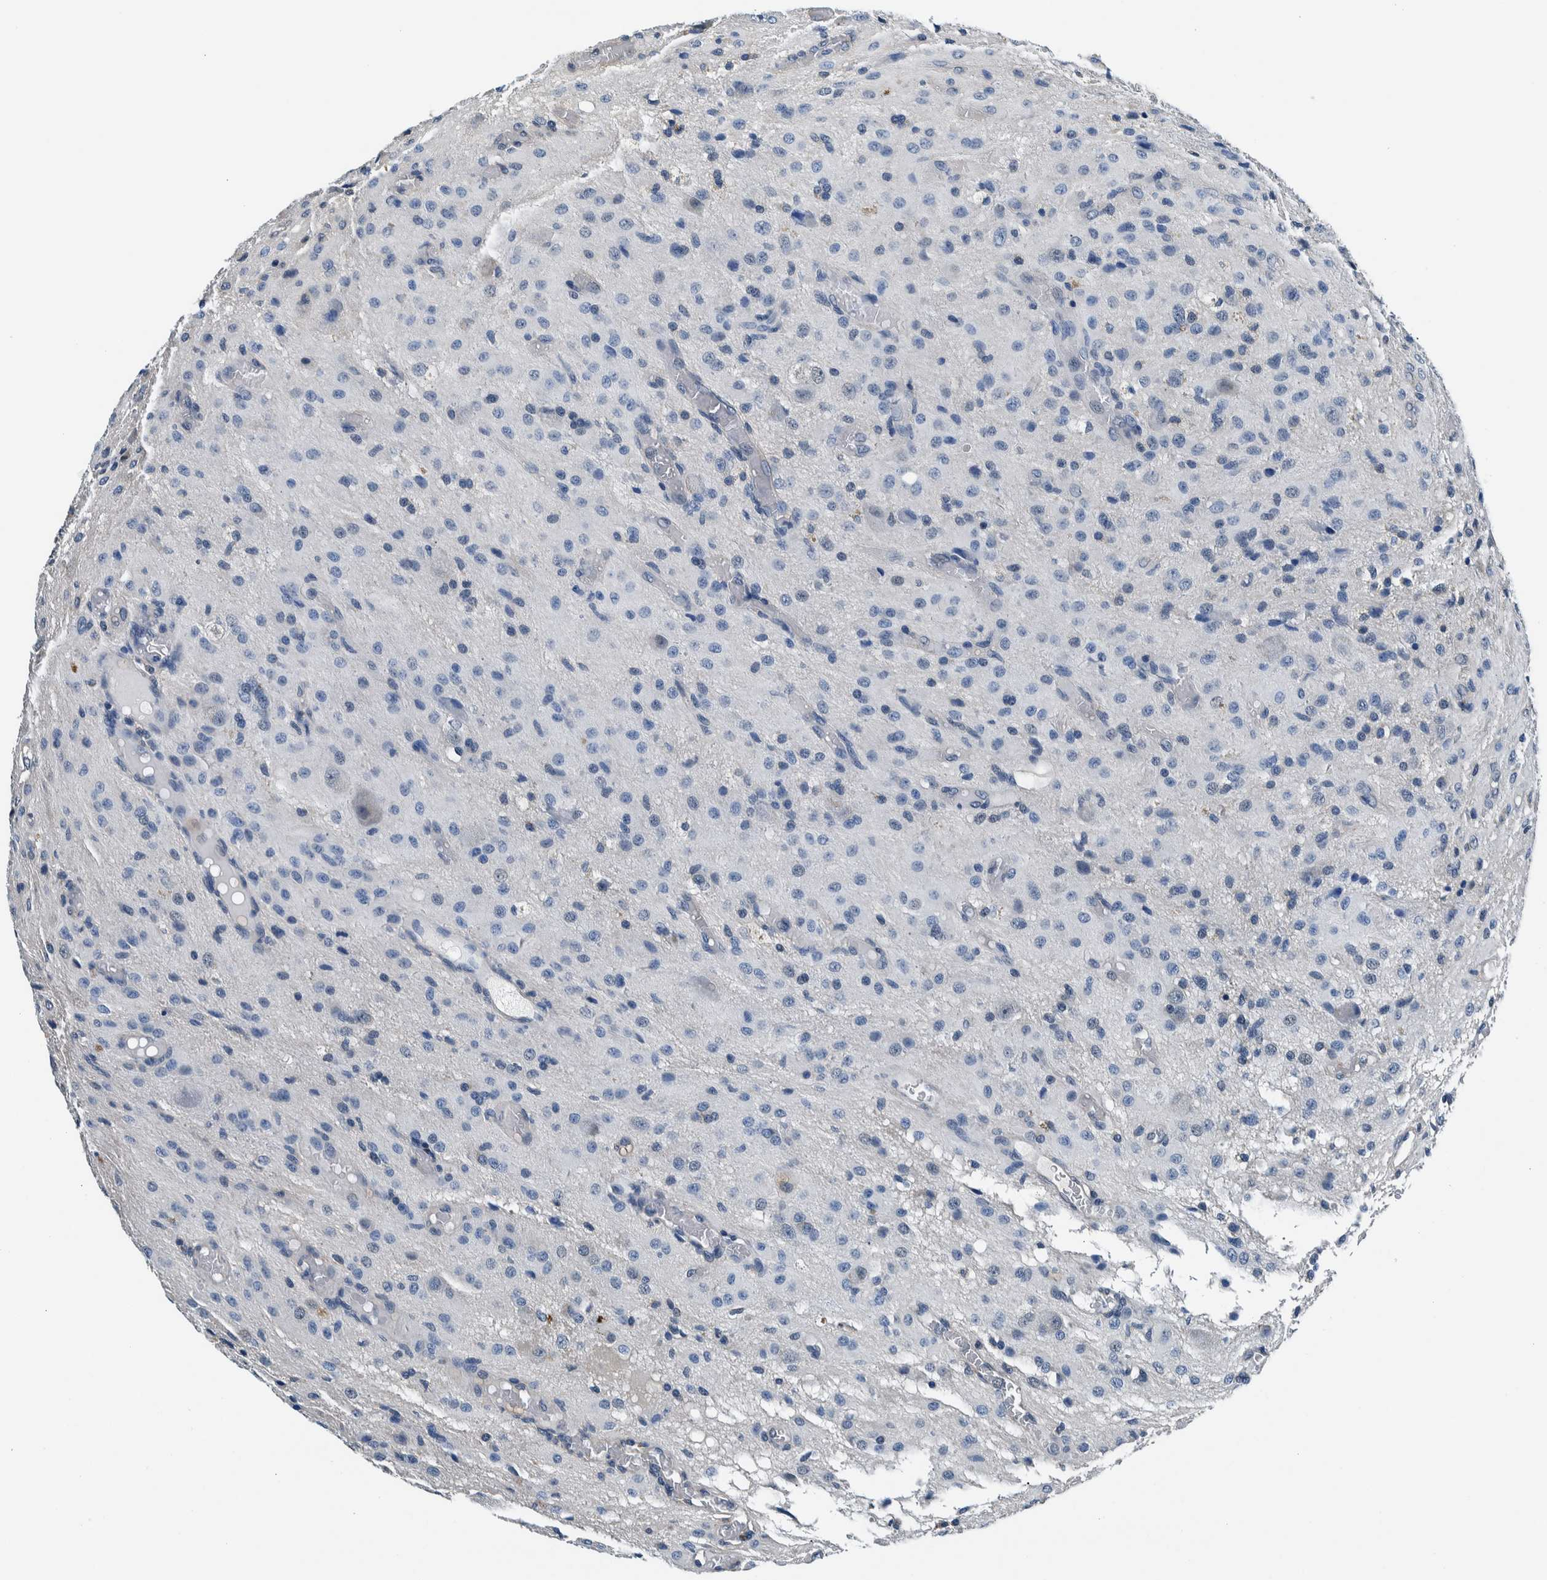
{"staining": {"intensity": "negative", "quantity": "none", "location": "none"}, "tissue": "glioma", "cell_type": "Tumor cells", "image_type": "cancer", "snomed": [{"axis": "morphology", "description": "Glioma, malignant, High grade"}, {"axis": "topography", "description": "Brain"}], "caption": "DAB immunohistochemical staining of human glioma displays no significant staining in tumor cells. (Brightfield microscopy of DAB immunohistochemistry (IHC) at high magnification).", "gene": "NIBAN2", "patient": {"sex": "female", "age": 59}}